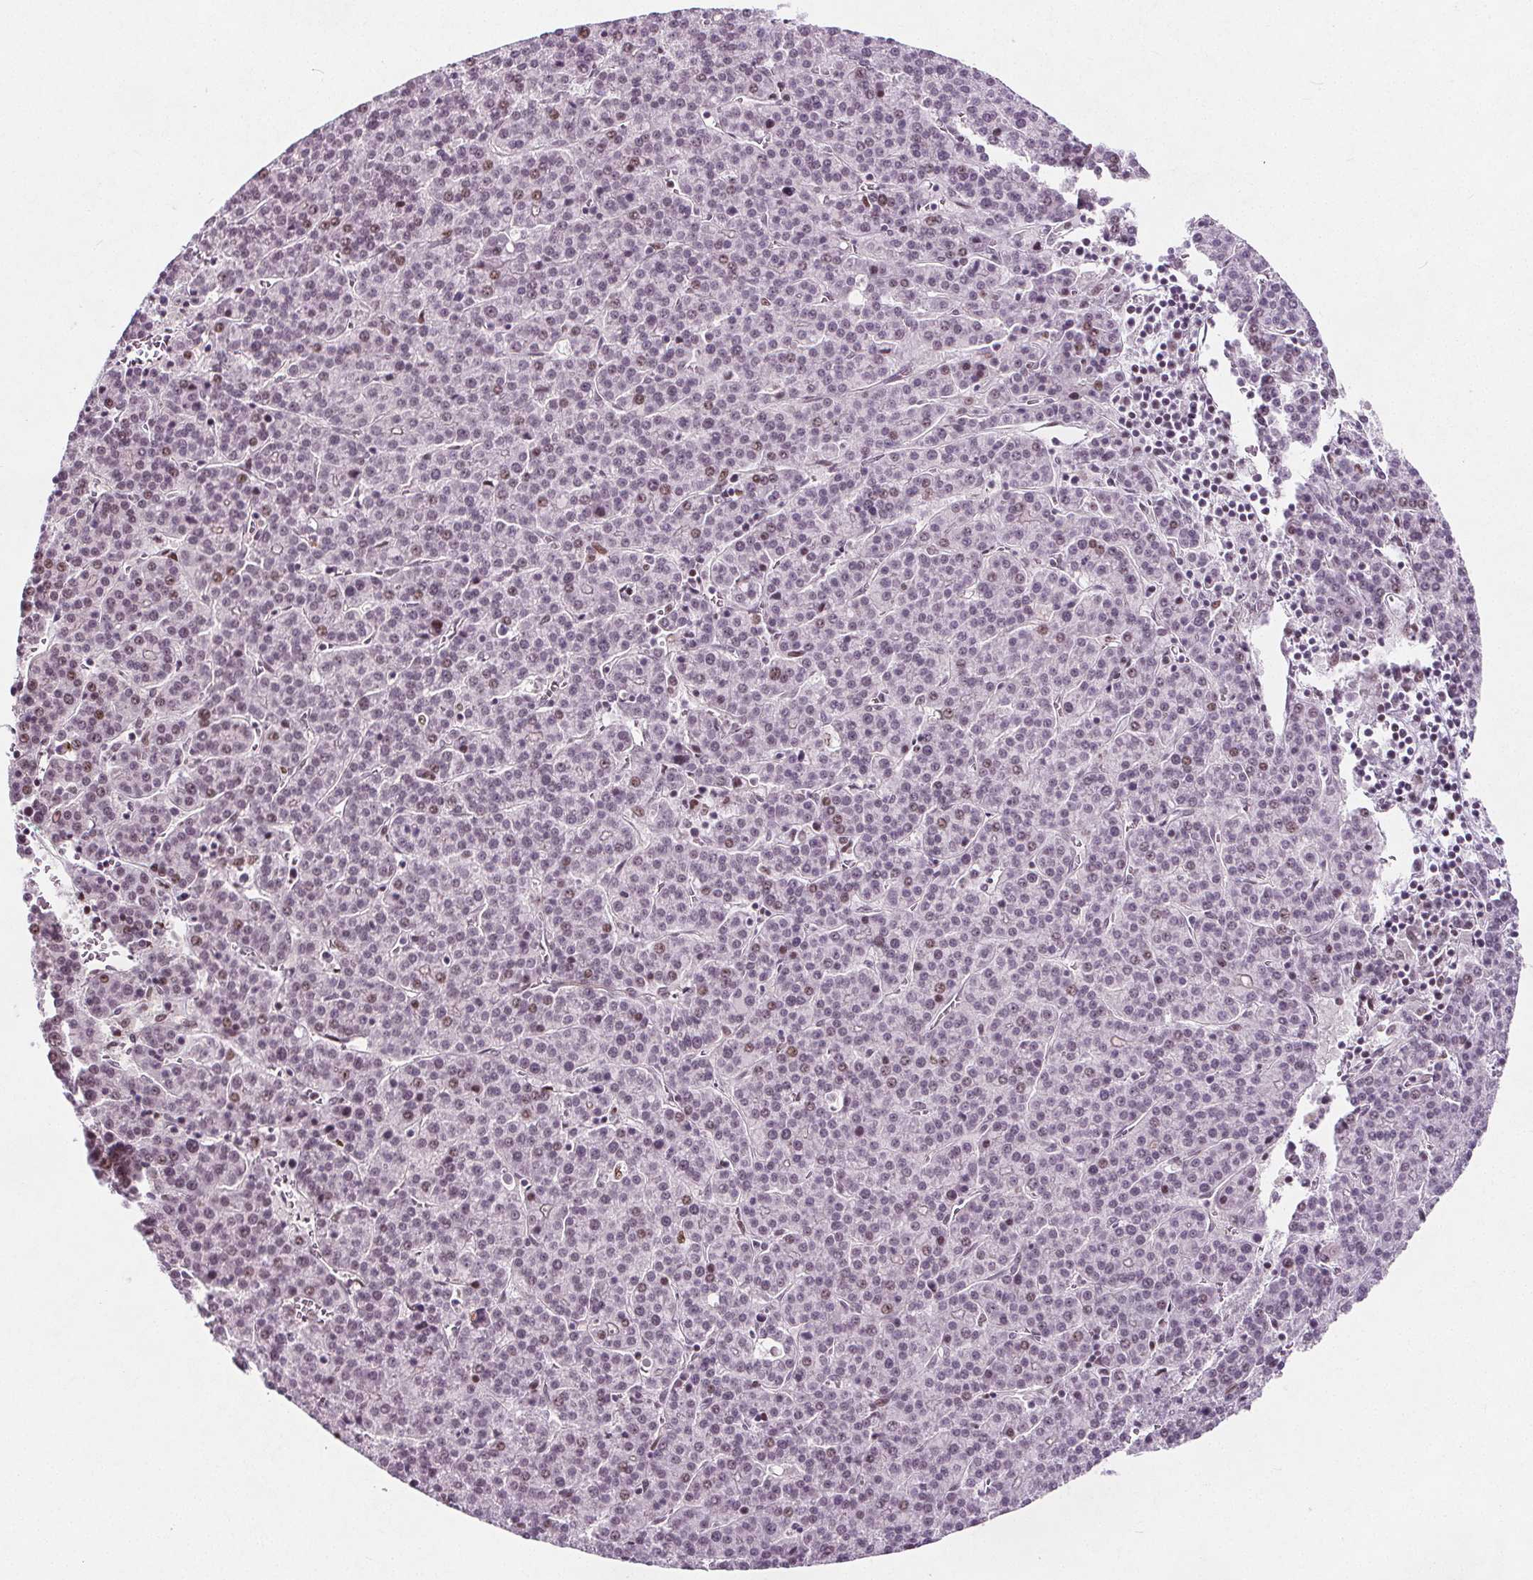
{"staining": {"intensity": "moderate", "quantity": "<25%", "location": "nuclear"}, "tissue": "liver cancer", "cell_type": "Tumor cells", "image_type": "cancer", "snomed": [{"axis": "morphology", "description": "Carcinoma, Hepatocellular, NOS"}, {"axis": "topography", "description": "Liver"}], "caption": "DAB (3,3'-diaminobenzidine) immunohistochemical staining of human liver cancer reveals moderate nuclear protein positivity in approximately <25% of tumor cells.", "gene": "TAF6L", "patient": {"sex": "female", "age": 58}}